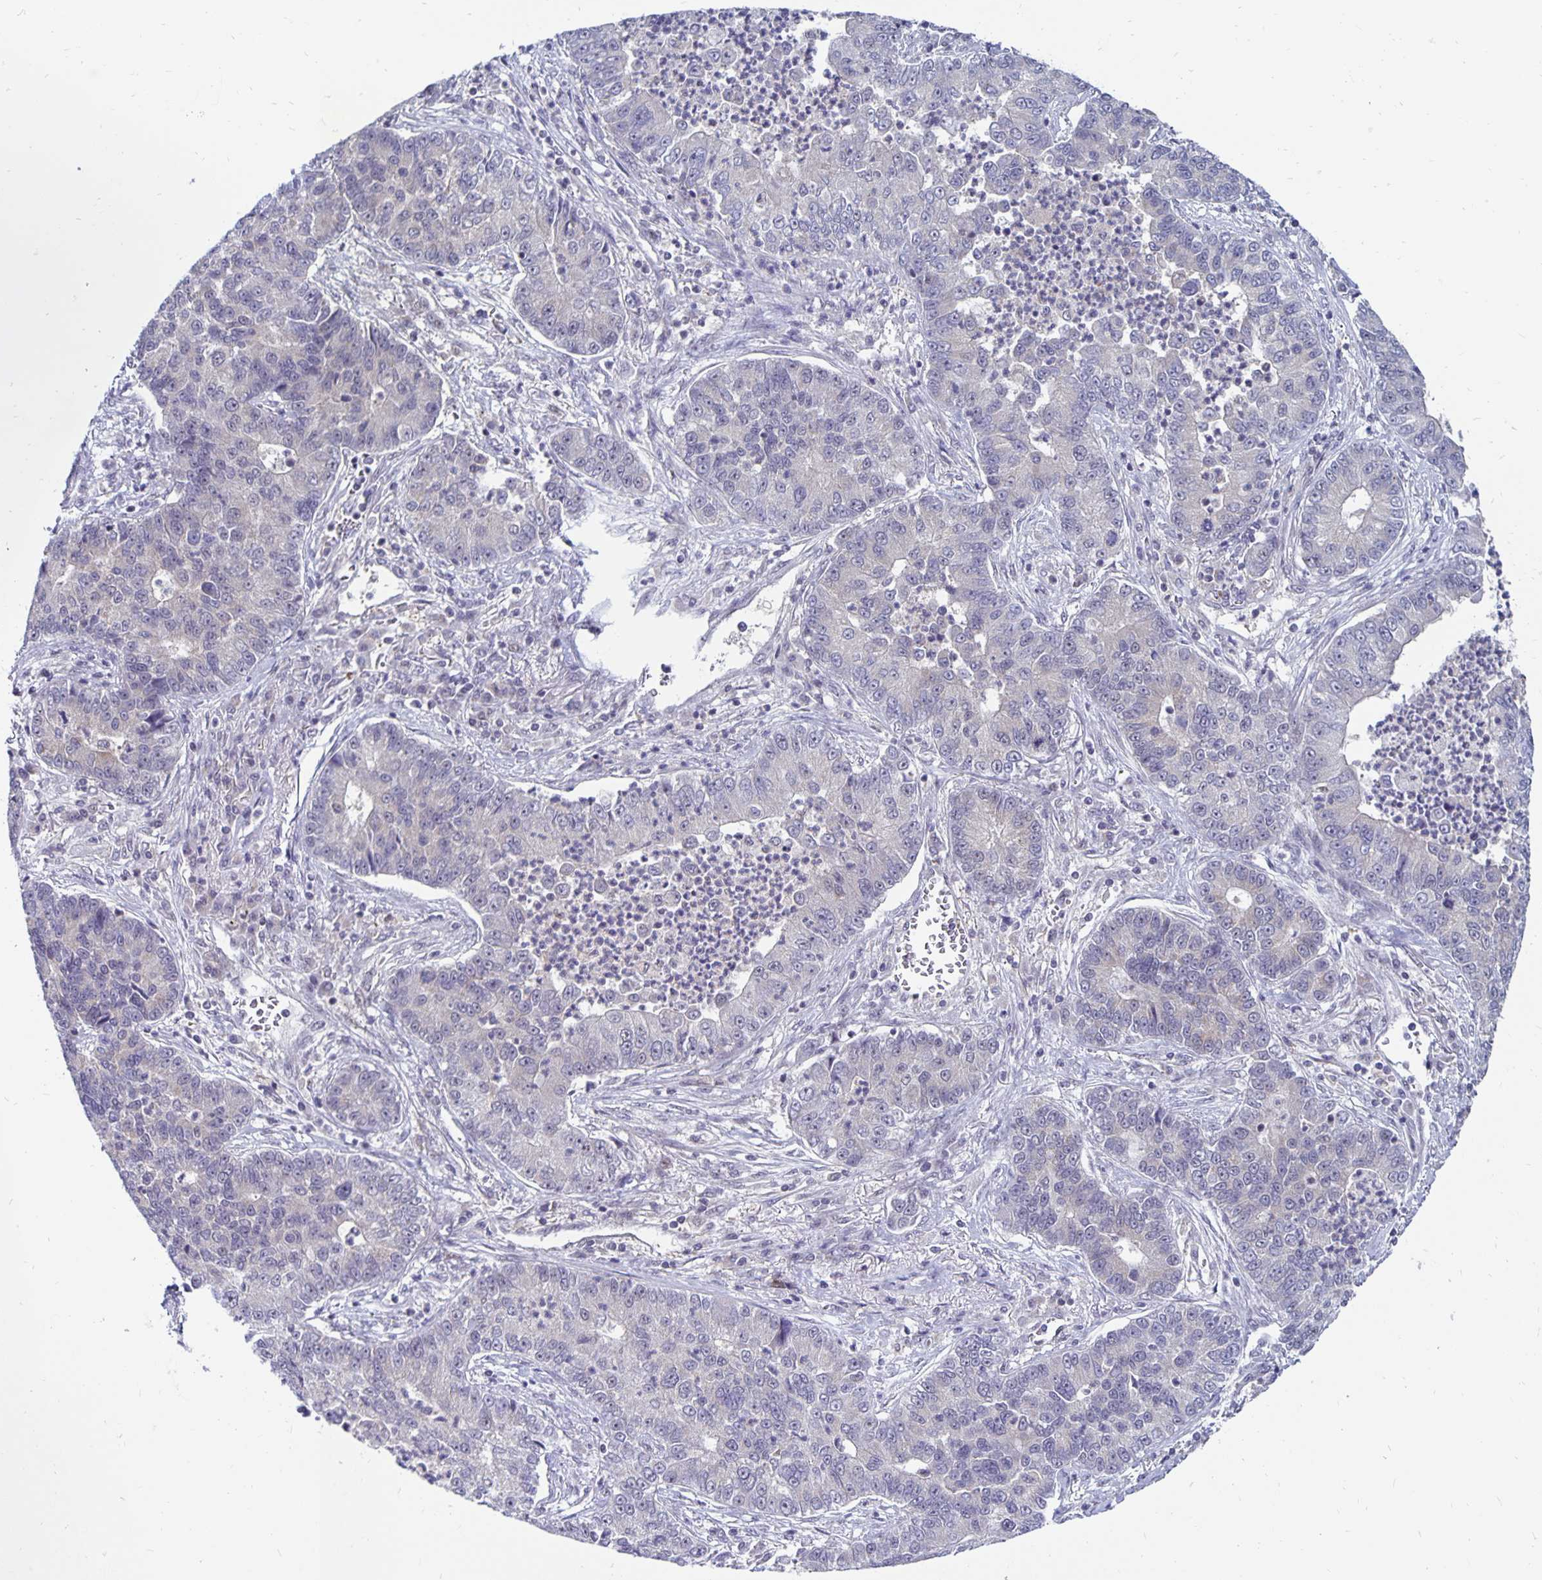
{"staining": {"intensity": "negative", "quantity": "none", "location": "none"}, "tissue": "lung cancer", "cell_type": "Tumor cells", "image_type": "cancer", "snomed": [{"axis": "morphology", "description": "Adenocarcinoma, NOS"}, {"axis": "topography", "description": "Lung"}], "caption": "Protein analysis of lung cancer (adenocarcinoma) shows no significant positivity in tumor cells.", "gene": "EXOC6B", "patient": {"sex": "female", "age": 57}}